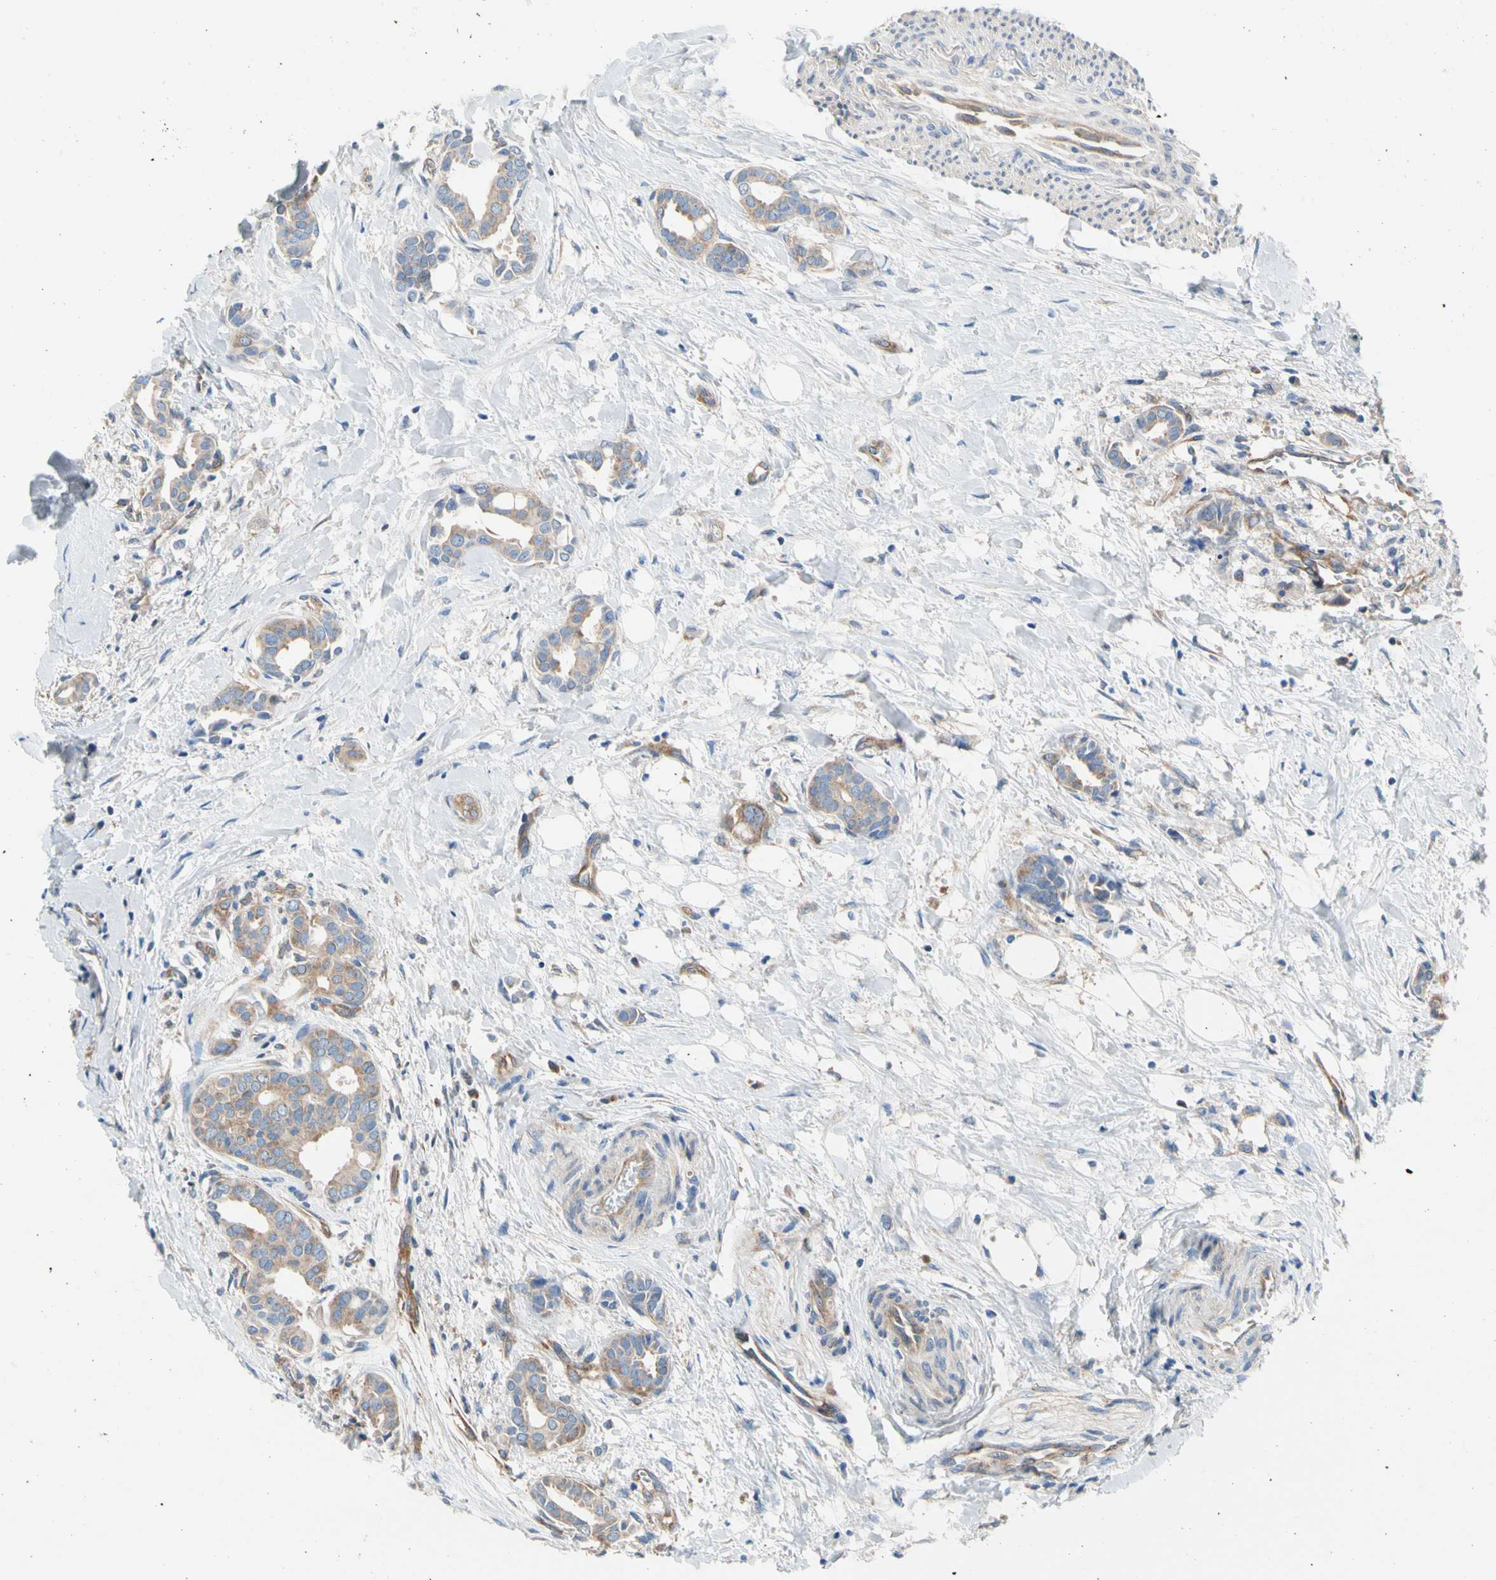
{"staining": {"intensity": "weak", "quantity": ">75%", "location": "cytoplasmic/membranous"}, "tissue": "head and neck cancer", "cell_type": "Tumor cells", "image_type": "cancer", "snomed": [{"axis": "morphology", "description": "Adenocarcinoma, NOS"}, {"axis": "topography", "description": "Salivary gland"}, {"axis": "topography", "description": "Head-Neck"}], "caption": "A brown stain shows weak cytoplasmic/membranous expression of a protein in head and neck cancer tumor cells.", "gene": "GPHN", "patient": {"sex": "female", "age": 59}}